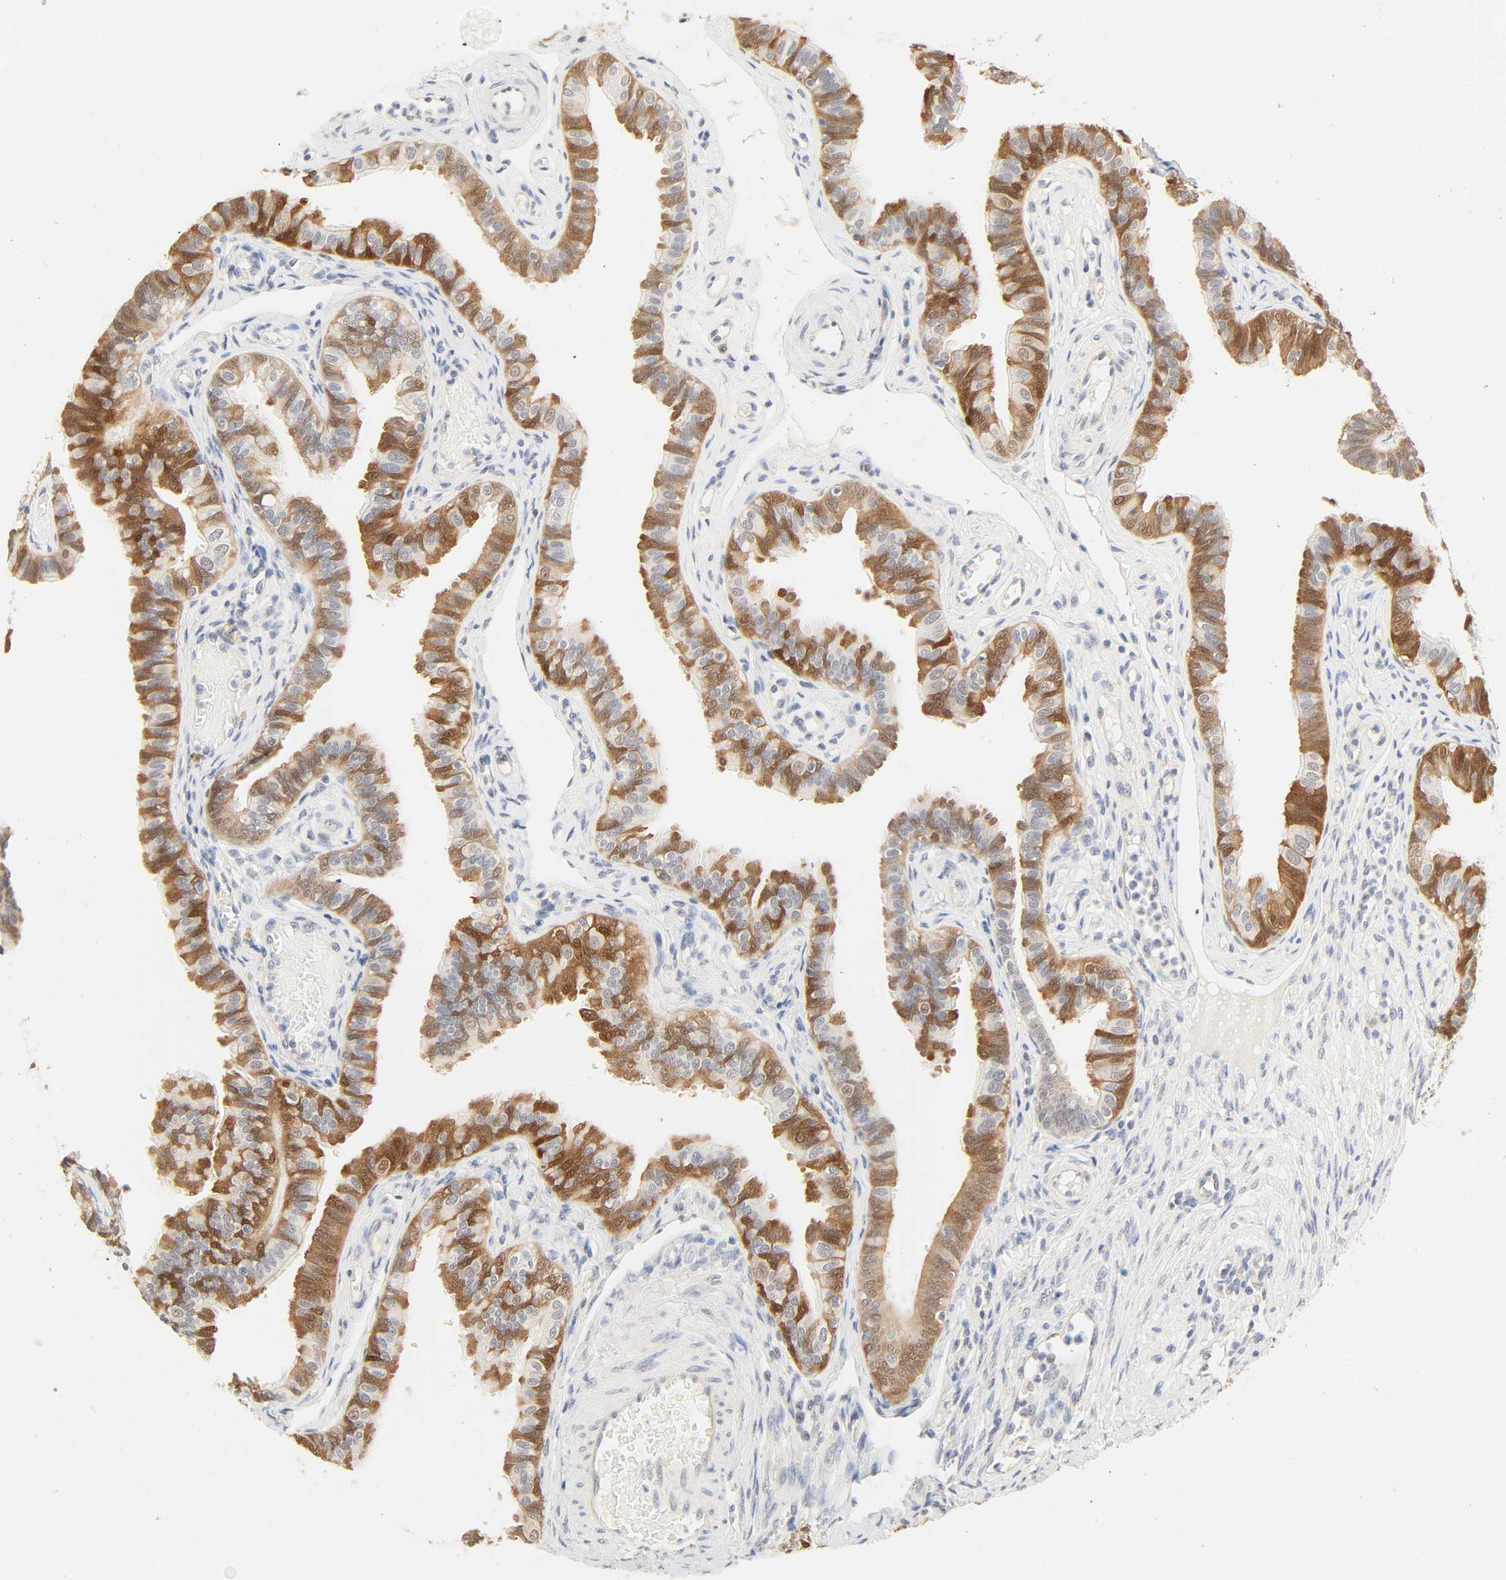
{"staining": {"intensity": "strong", "quantity": ">75%", "location": "cytoplasmic/membranous"}, "tissue": "fallopian tube", "cell_type": "Glandular cells", "image_type": "normal", "snomed": [{"axis": "morphology", "description": "Normal tissue, NOS"}, {"axis": "morphology", "description": "Dermoid, NOS"}, {"axis": "topography", "description": "Fallopian tube"}], "caption": "Fallopian tube was stained to show a protein in brown. There is high levels of strong cytoplasmic/membranous expression in approximately >75% of glandular cells. (IHC, brightfield microscopy, high magnification).", "gene": "ACSS2", "patient": {"sex": "female", "age": 33}}